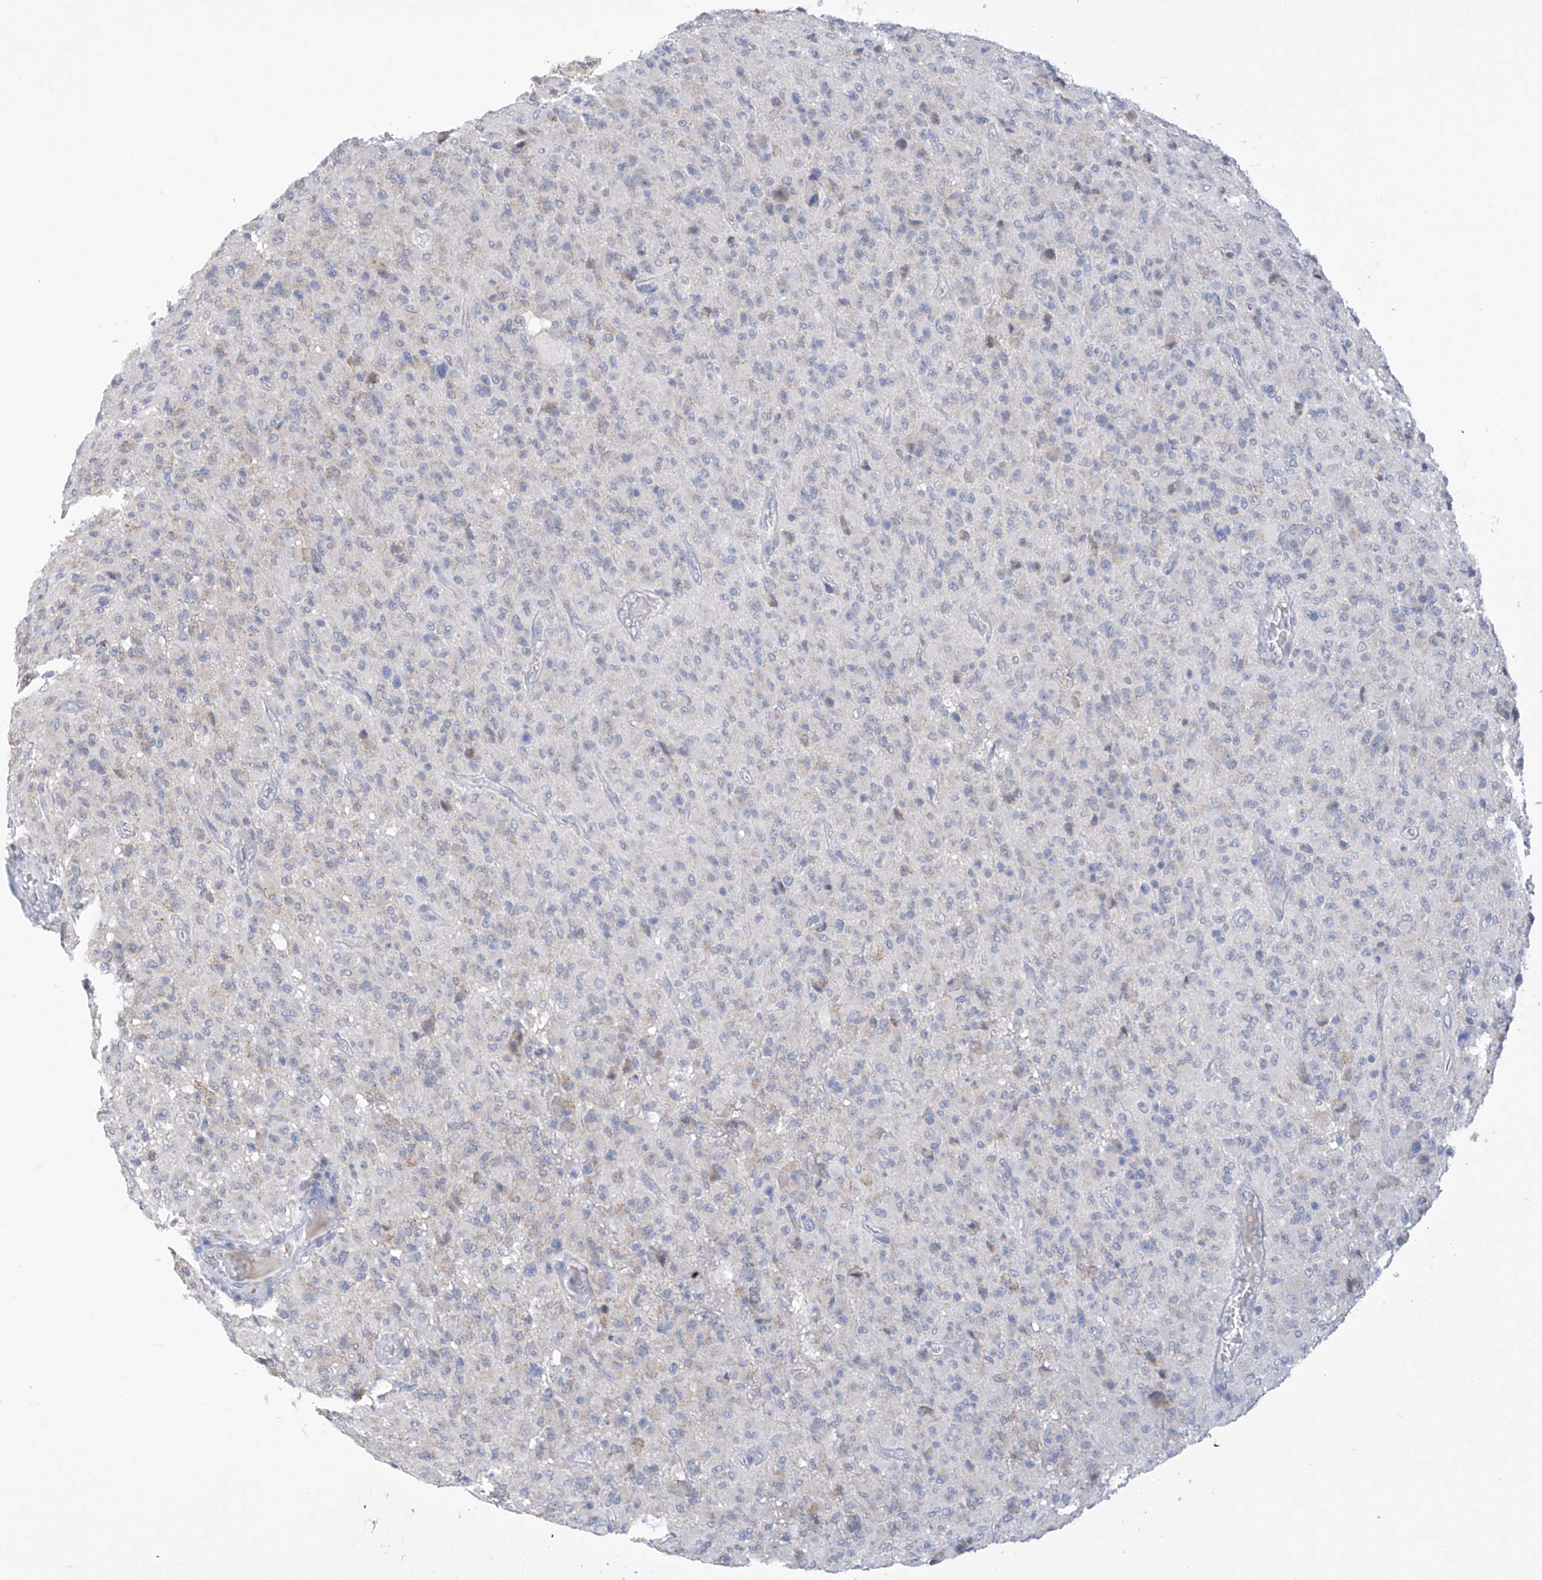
{"staining": {"intensity": "weak", "quantity": "<25%", "location": "cytoplasmic/membranous"}, "tissue": "glioma", "cell_type": "Tumor cells", "image_type": "cancer", "snomed": [{"axis": "morphology", "description": "Glioma, malignant, High grade"}, {"axis": "topography", "description": "Brain"}], "caption": "DAB (3,3'-diaminobenzidine) immunohistochemical staining of human glioma shows no significant staining in tumor cells.", "gene": "IBA57", "patient": {"sex": "female", "age": 57}}